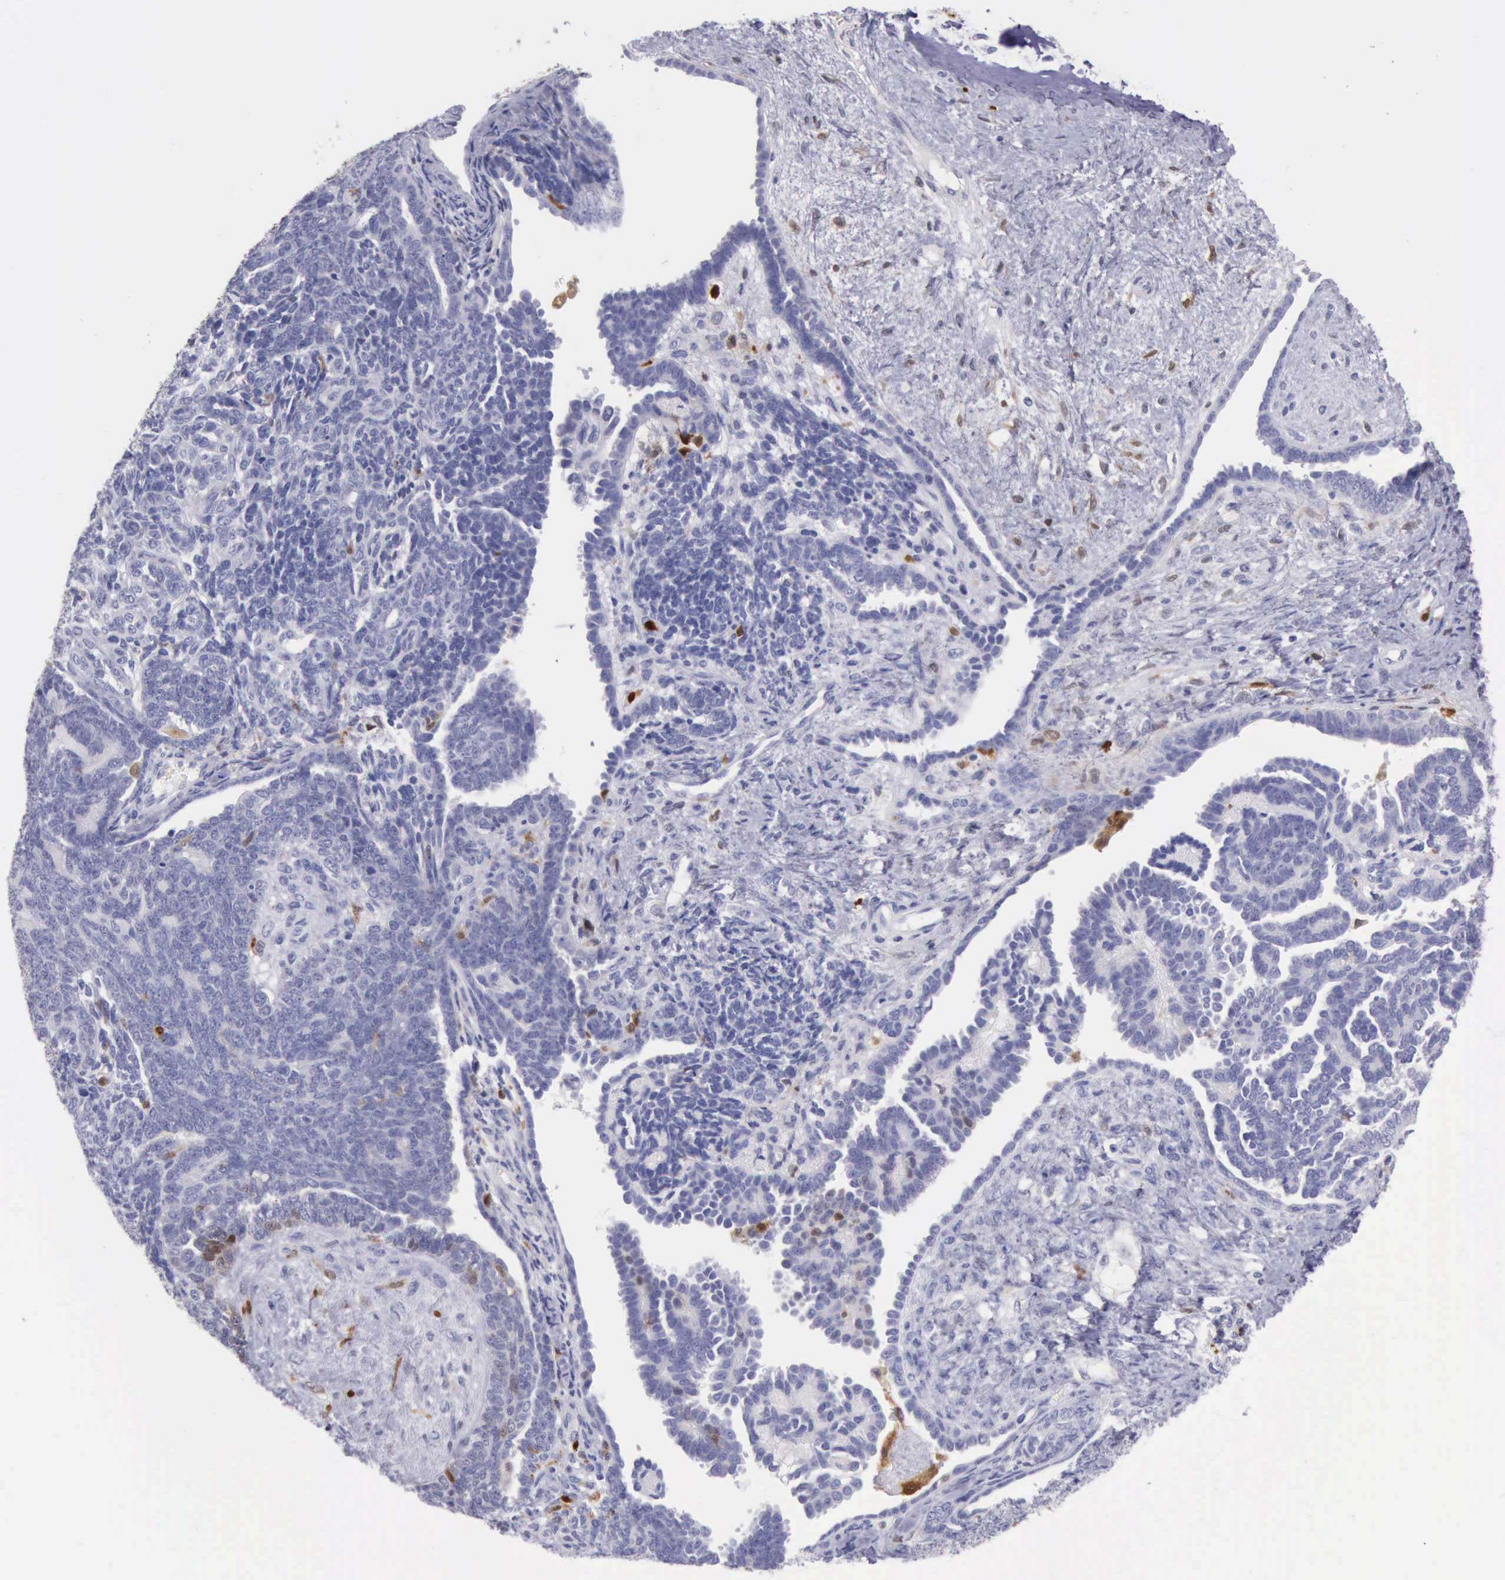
{"staining": {"intensity": "negative", "quantity": "none", "location": "none"}, "tissue": "endometrial cancer", "cell_type": "Tumor cells", "image_type": "cancer", "snomed": [{"axis": "morphology", "description": "Neoplasm, malignant, NOS"}, {"axis": "topography", "description": "Endometrium"}], "caption": "The histopathology image exhibits no staining of tumor cells in endometrial cancer (neoplasm (malignant)). (Stains: DAB (3,3'-diaminobenzidine) immunohistochemistry (IHC) with hematoxylin counter stain, Microscopy: brightfield microscopy at high magnification).", "gene": "CSTA", "patient": {"sex": "female", "age": 74}}